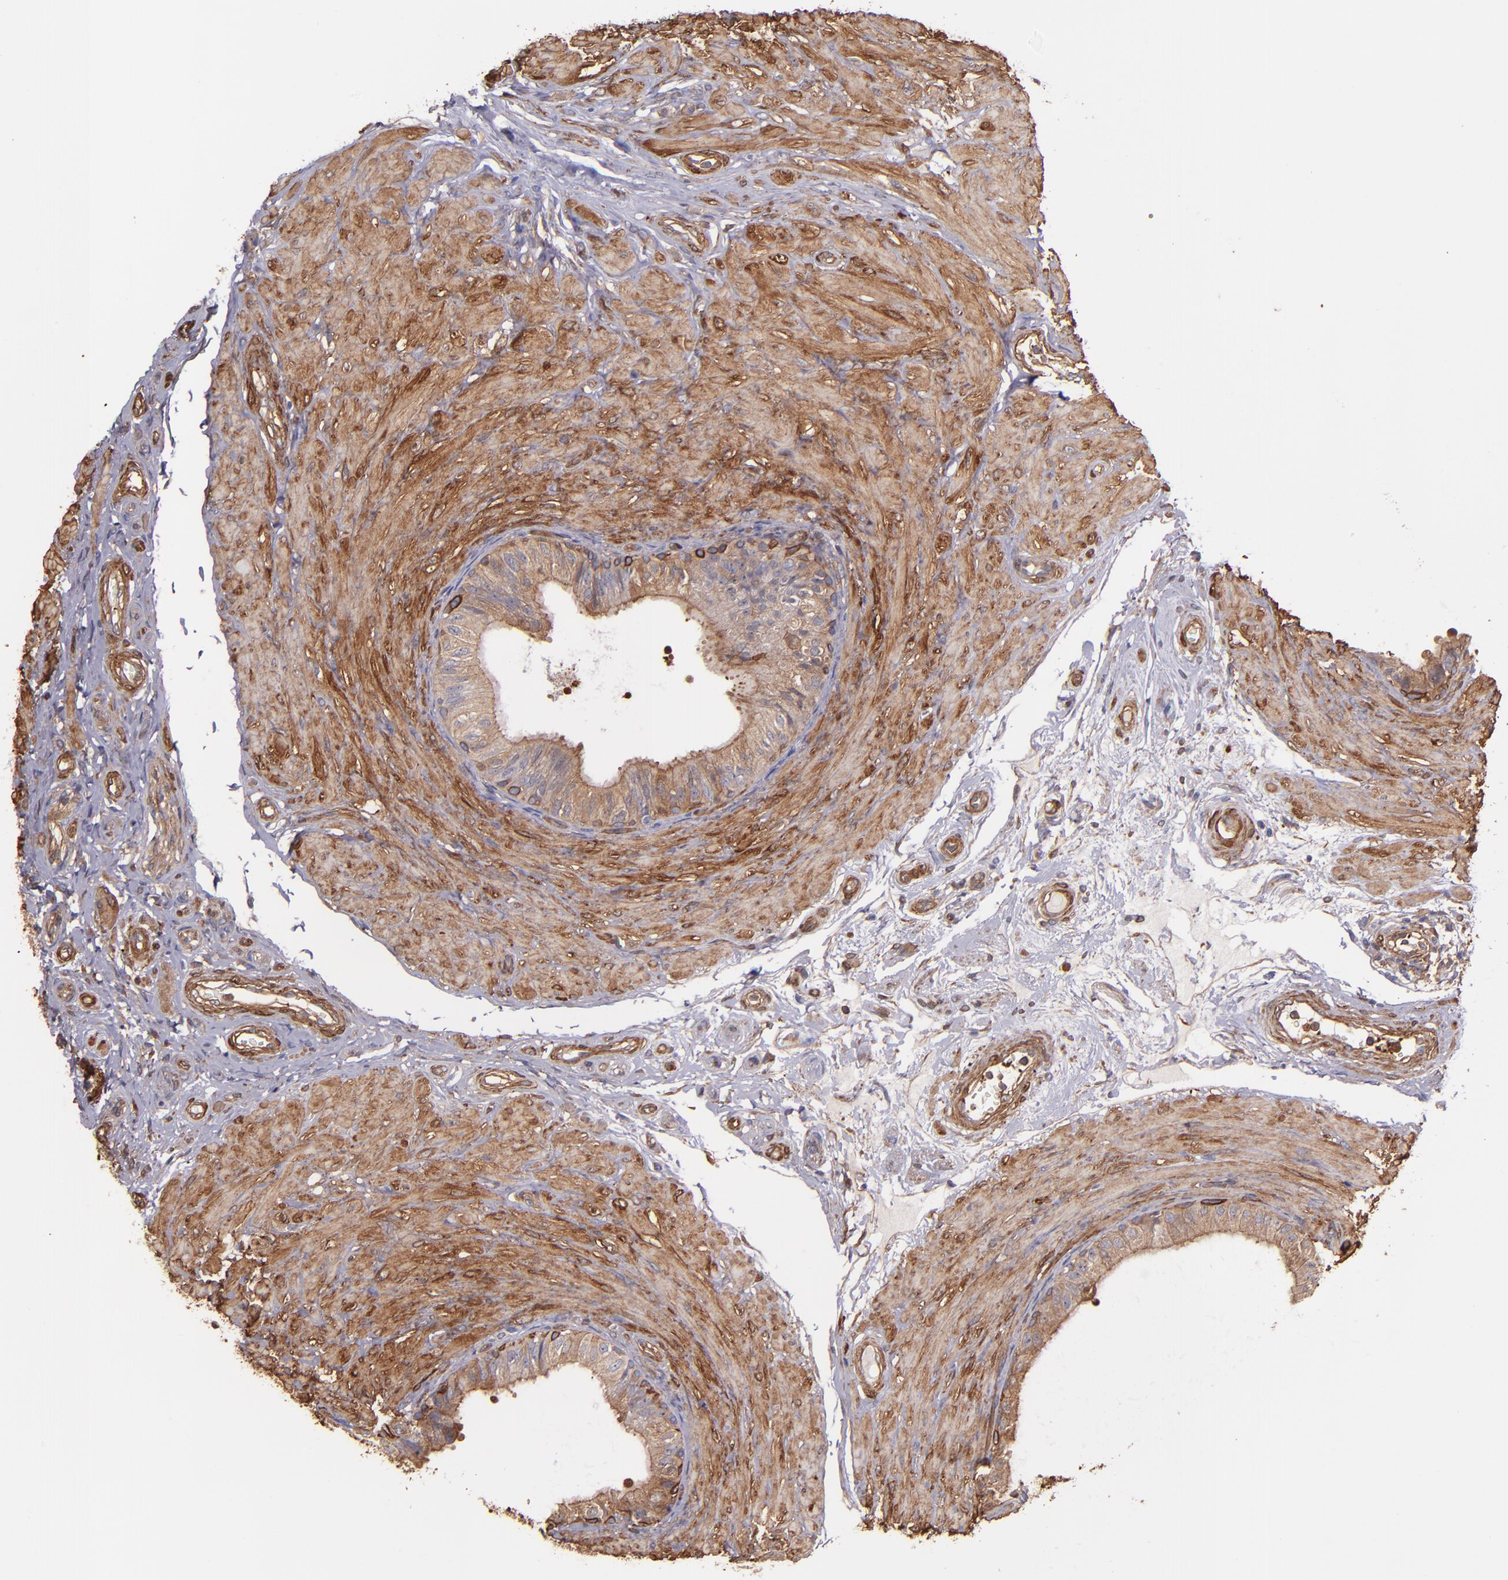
{"staining": {"intensity": "moderate", "quantity": "25%-75%", "location": "cytoplasmic/membranous"}, "tissue": "epididymis", "cell_type": "Glandular cells", "image_type": "normal", "snomed": [{"axis": "morphology", "description": "Normal tissue, NOS"}, {"axis": "topography", "description": "Epididymis"}], "caption": "A high-resolution histopathology image shows immunohistochemistry staining of unremarkable epididymis, which displays moderate cytoplasmic/membranous expression in approximately 25%-75% of glandular cells.", "gene": "VCL", "patient": {"sex": "male", "age": 68}}